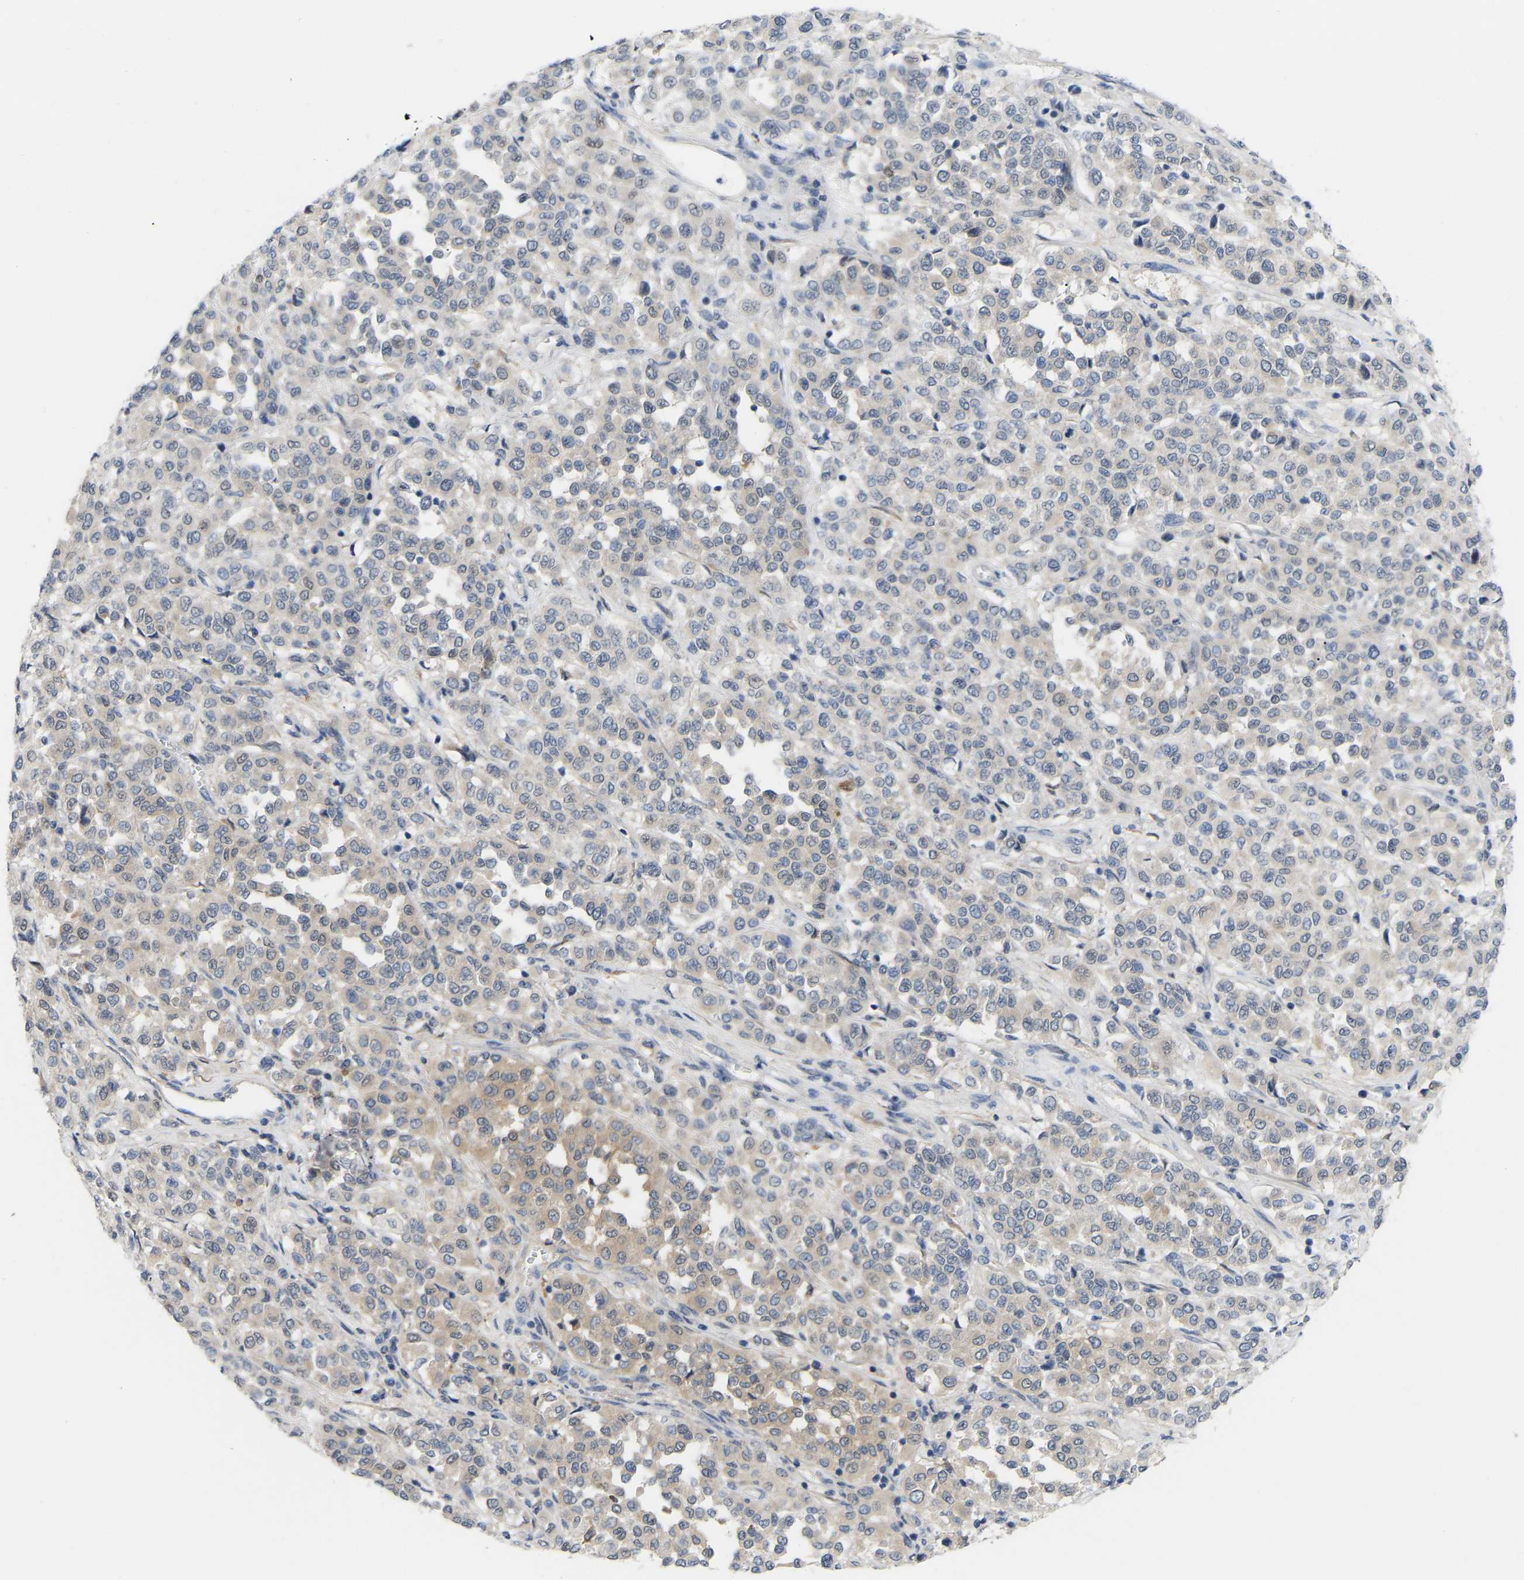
{"staining": {"intensity": "weak", "quantity": "<25%", "location": "cytoplasmic/membranous"}, "tissue": "melanoma", "cell_type": "Tumor cells", "image_type": "cancer", "snomed": [{"axis": "morphology", "description": "Malignant melanoma, Metastatic site"}, {"axis": "topography", "description": "Pancreas"}], "caption": "There is no significant expression in tumor cells of melanoma. (IHC, brightfield microscopy, high magnification).", "gene": "ABTB2", "patient": {"sex": "female", "age": 30}}